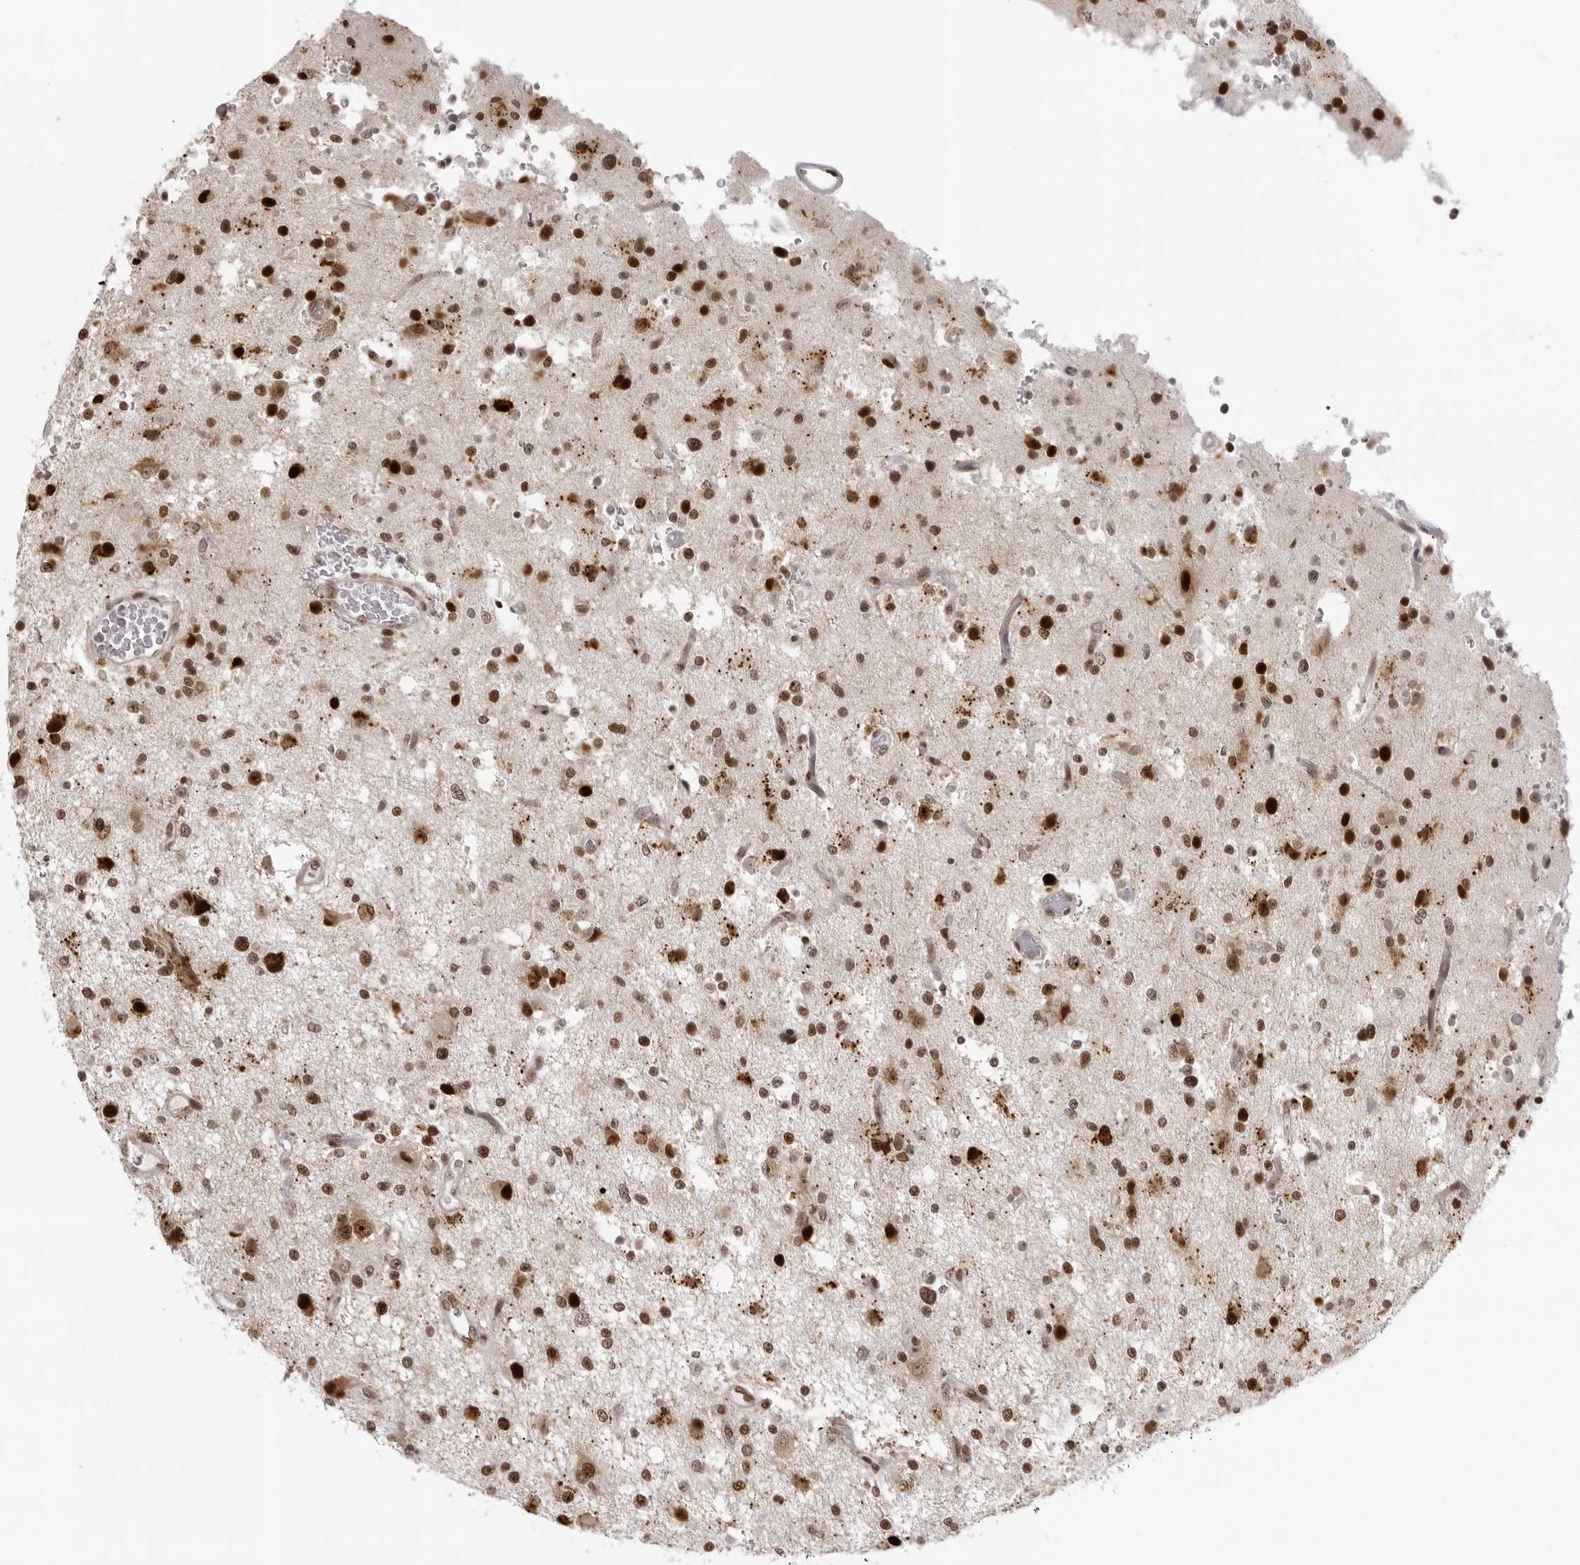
{"staining": {"intensity": "moderate", "quantity": ">75%", "location": "nuclear"}, "tissue": "glioma", "cell_type": "Tumor cells", "image_type": "cancer", "snomed": [{"axis": "morphology", "description": "Glioma, malignant, High grade"}, {"axis": "topography", "description": "Brain"}], "caption": "Approximately >75% of tumor cells in glioma display moderate nuclear protein staining as visualized by brown immunohistochemical staining.", "gene": "HEXIM2", "patient": {"sex": "male", "age": 33}}